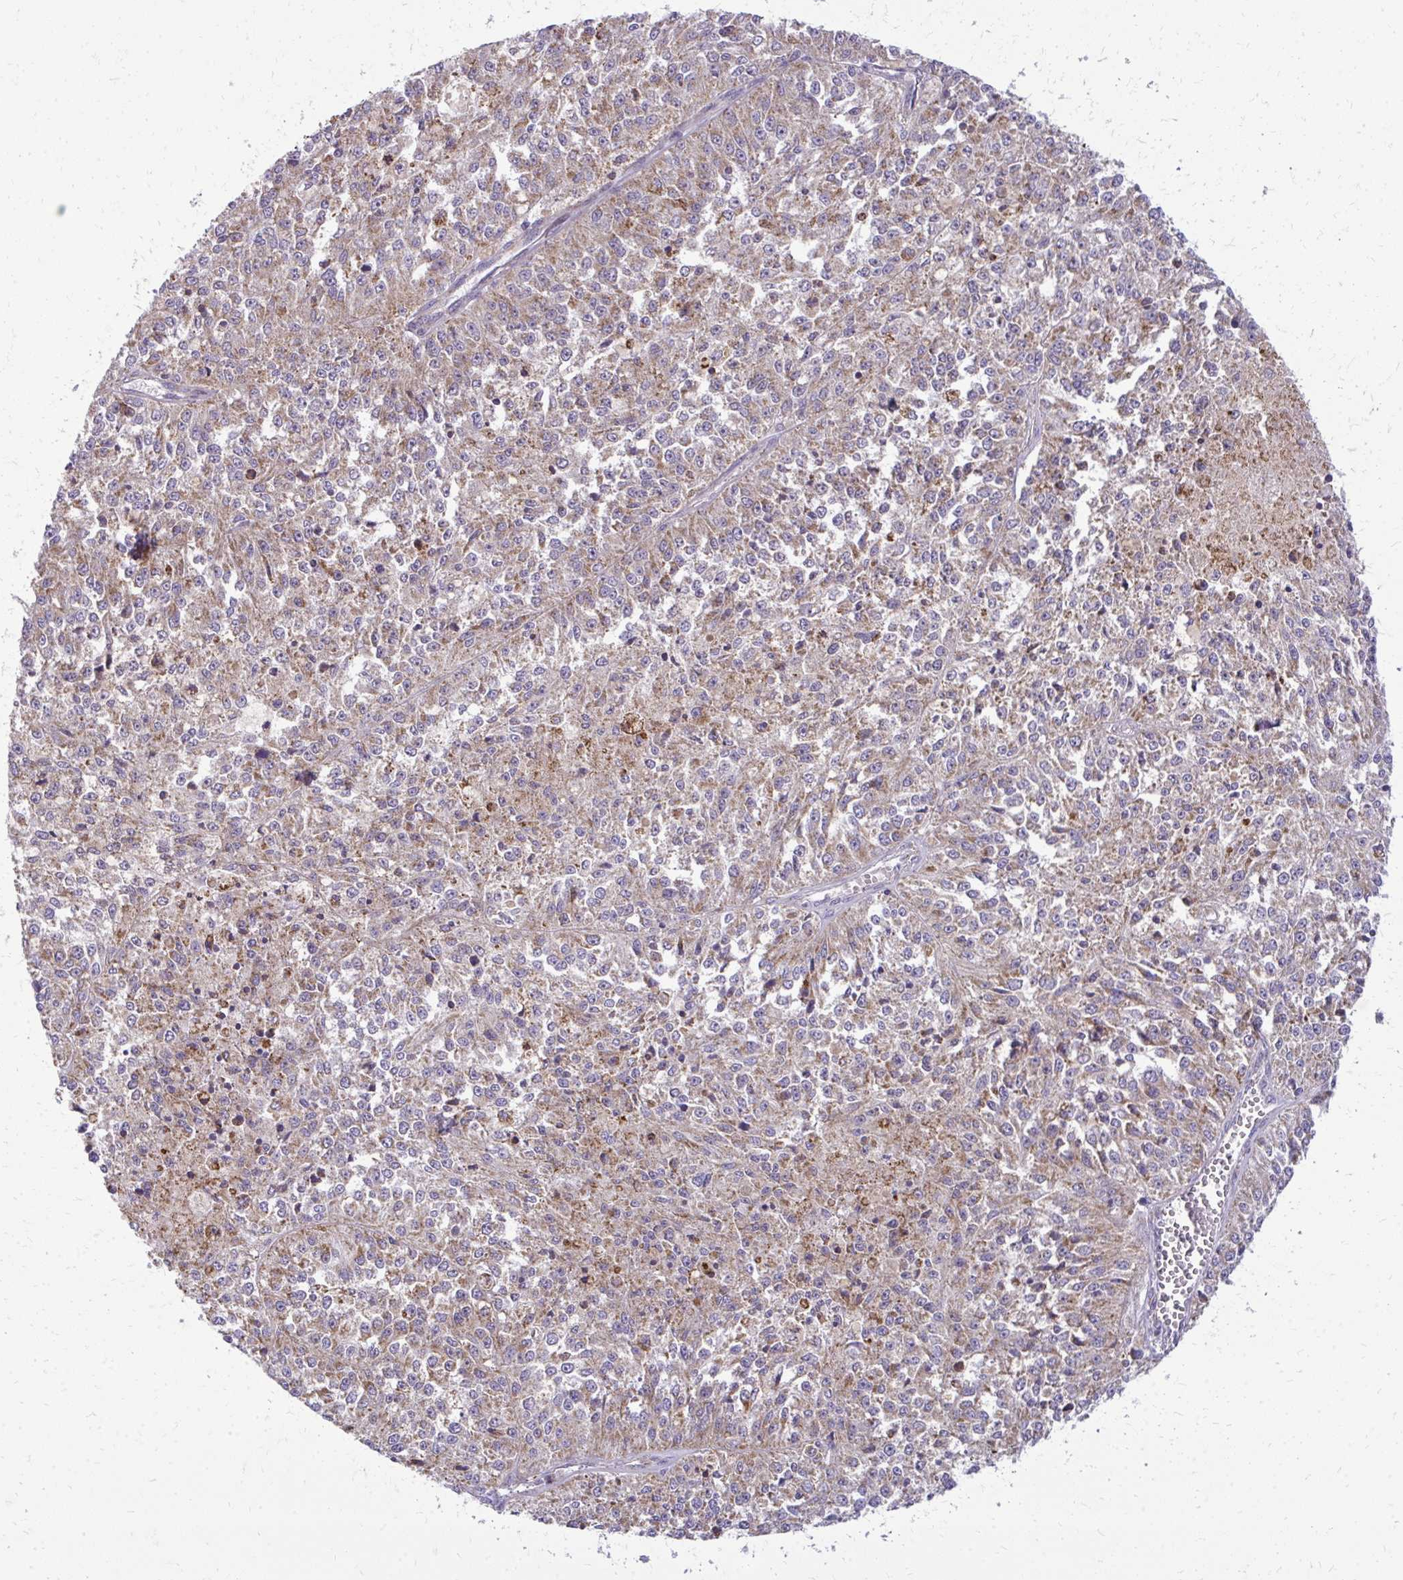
{"staining": {"intensity": "moderate", "quantity": ">75%", "location": "cytoplasmic/membranous"}, "tissue": "melanoma", "cell_type": "Tumor cells", "image_type": "cancer", "snomed": [{"axis": "morphology", "description": "Malignant melanoma, Metastatic site"}, {"axis": "topography", "description": "Lymph node"}], "caption": "Immunohistochemistry (IHC) histopathology image of neoplastic tissue: melanoma stained using immunohistochemistry reveals medium levels of moderate protein expression localized specifically in the cytoplasmic/membranous of tumor cells, appearing as a cytoplasmic/membranous brown color.", "gene": "IFIT1", "patient": {"sex": "female", "age": 64}}